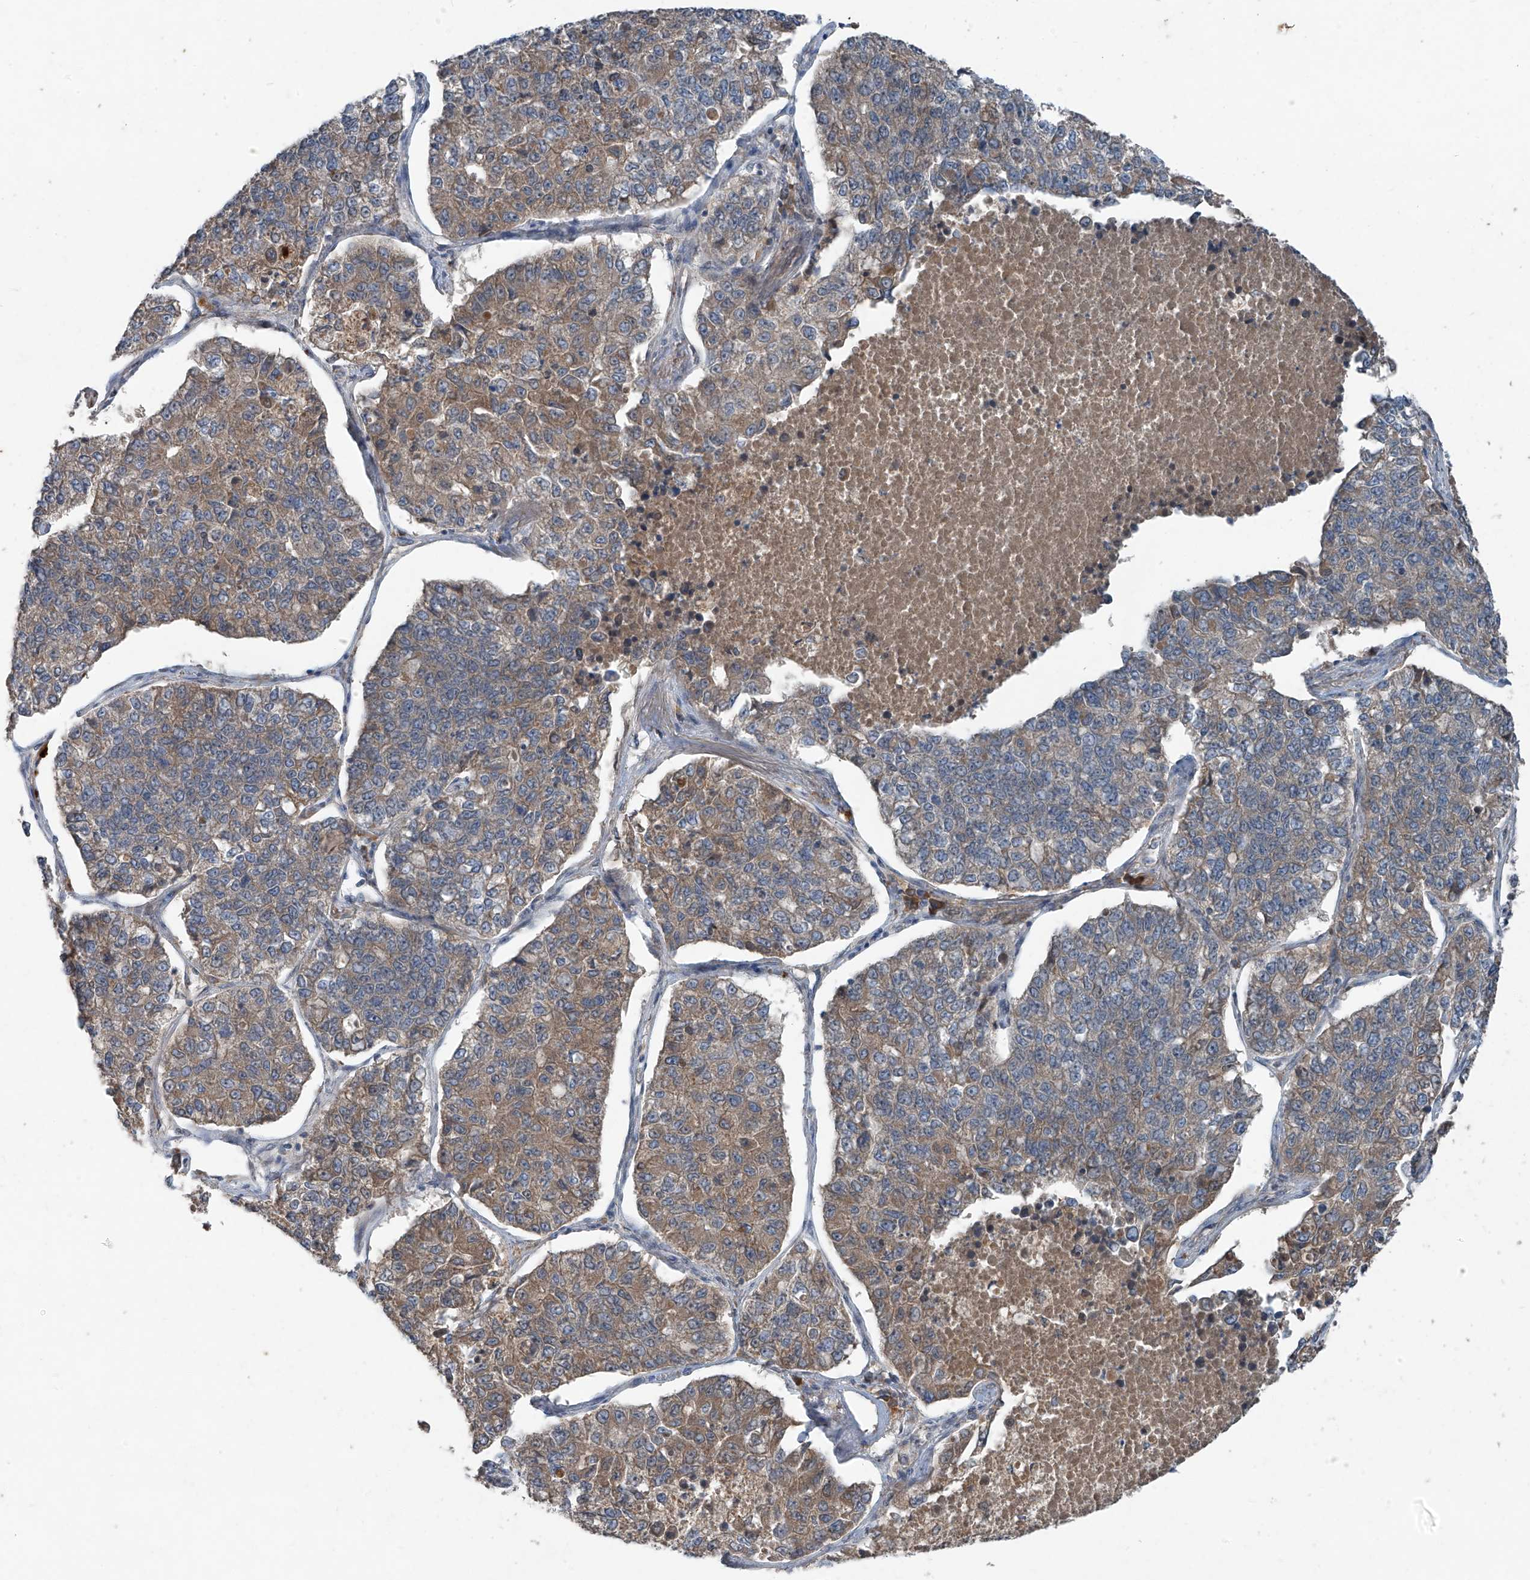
{"staining": {"intensity": "moderate", "quantity": "25%-75%", "location": "cytoplasmic/membranous"}, "tissue": "lung cancer", "cell_type": "Tumor cells", "image_type": "cancer", "snomed": [{"axis": "morphology", "description": "Adenocarcinoma, NOS"}, {"axis": "topography", "description": "Lung"}], "caption": "Human lung adenocarcinoma stained for a protein (brown) exhibits moderate cytoplasmic/membranous positive positivity in about 25%-75% of tumor cells.", "gene": "FOXRED2", "patient": {"sex": "male", "age": 49}}